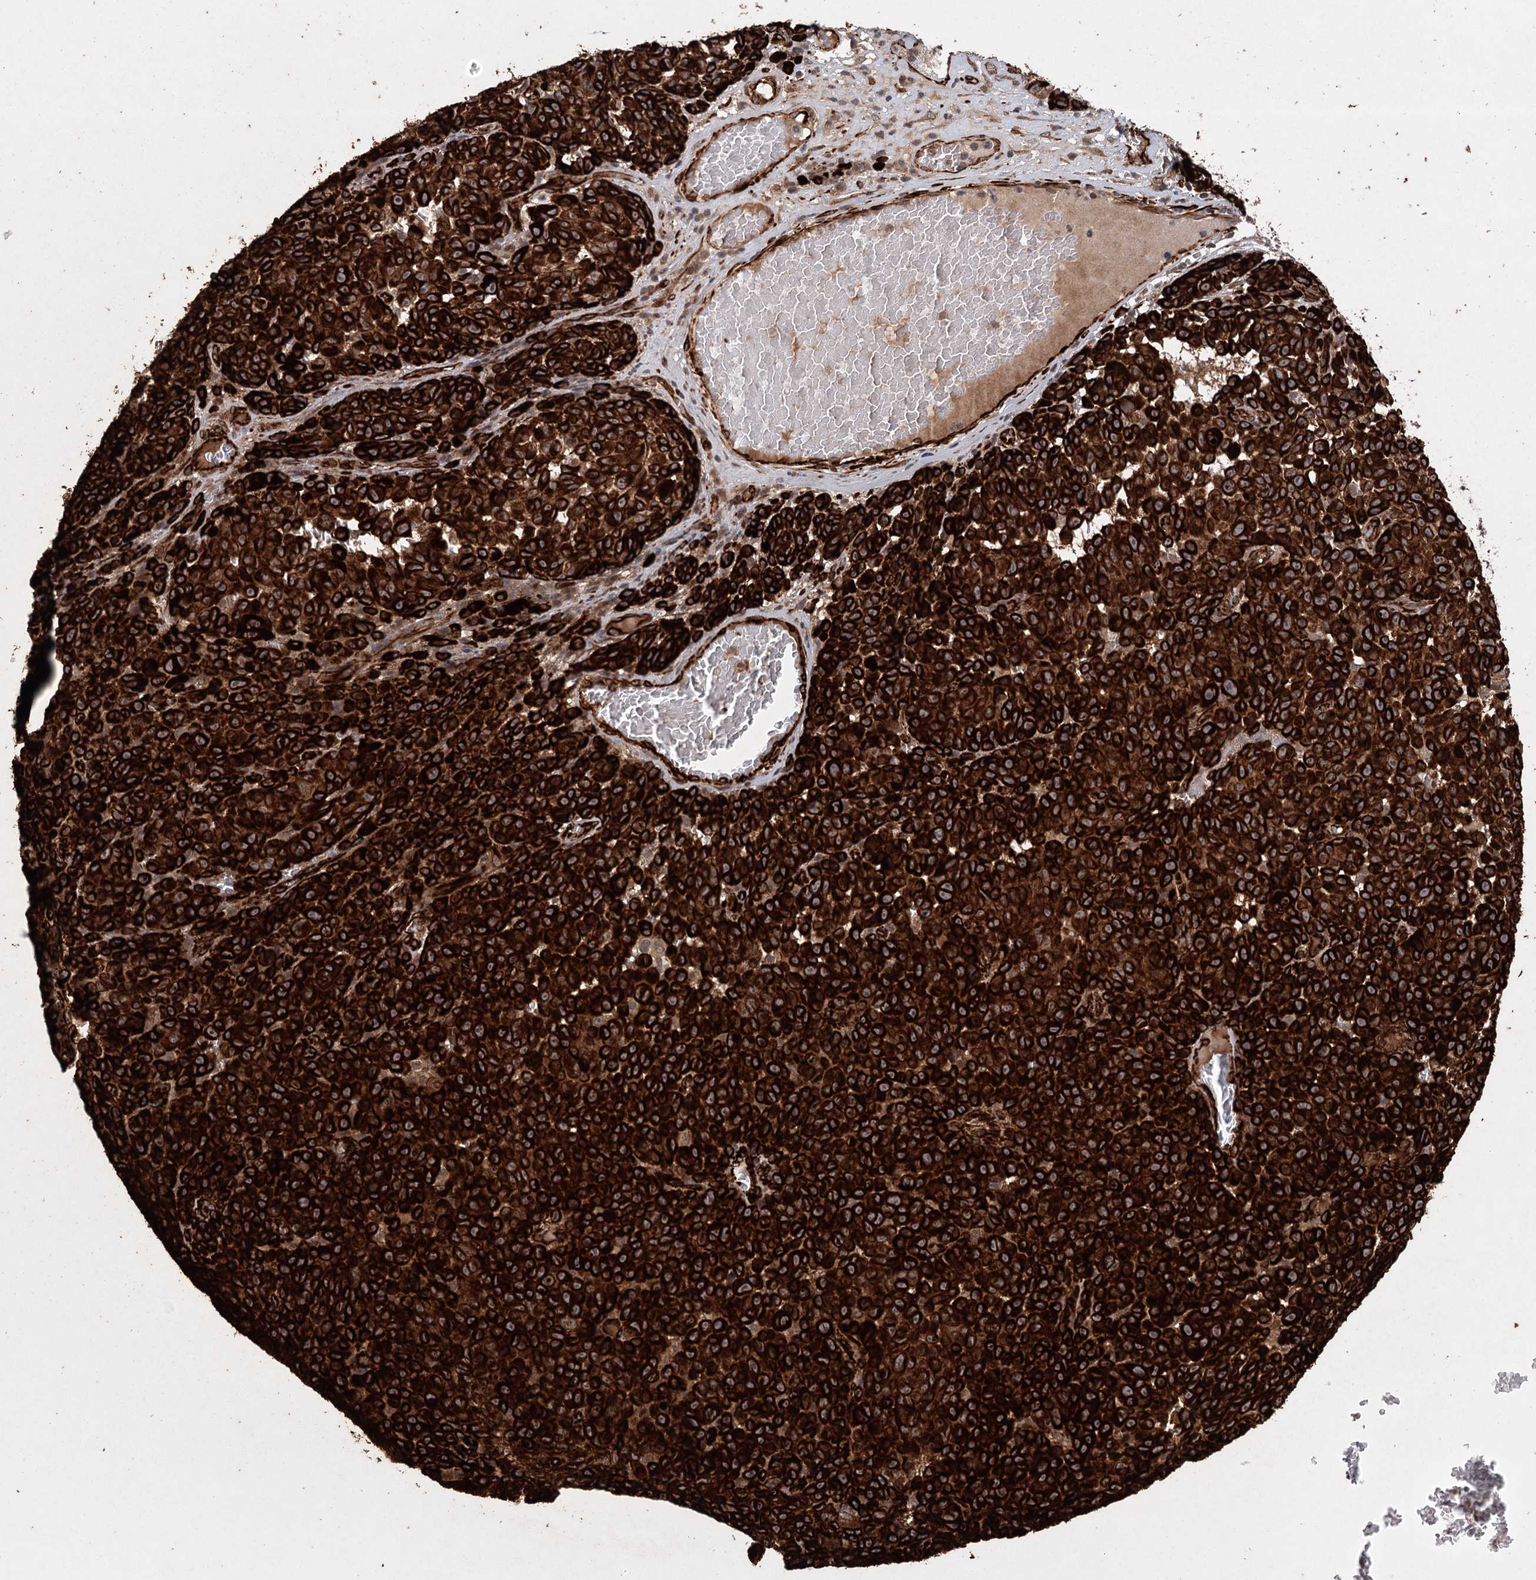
{"staining": {"intensity": "strong", "quantity": ">75%", "location": "cytoplasmic/membranous"}, "tissue": "melanoma", "cell_type": "Tumor cells", "image_type": "cancer", "snomed": [{"axis": "morphology", "description": "Malignant melanoma, NOS"}, {"axis": "topography", "description": "Skin"}], "caption": "This photomicrograph reveals immunohistochemistry staining of malignant melanoma, with high strong cytoplasmic/membranous staining in approximately >75% of tumor cells.", "gene": "RPAP3", "patient": {"sex": "female", "age": 82}}